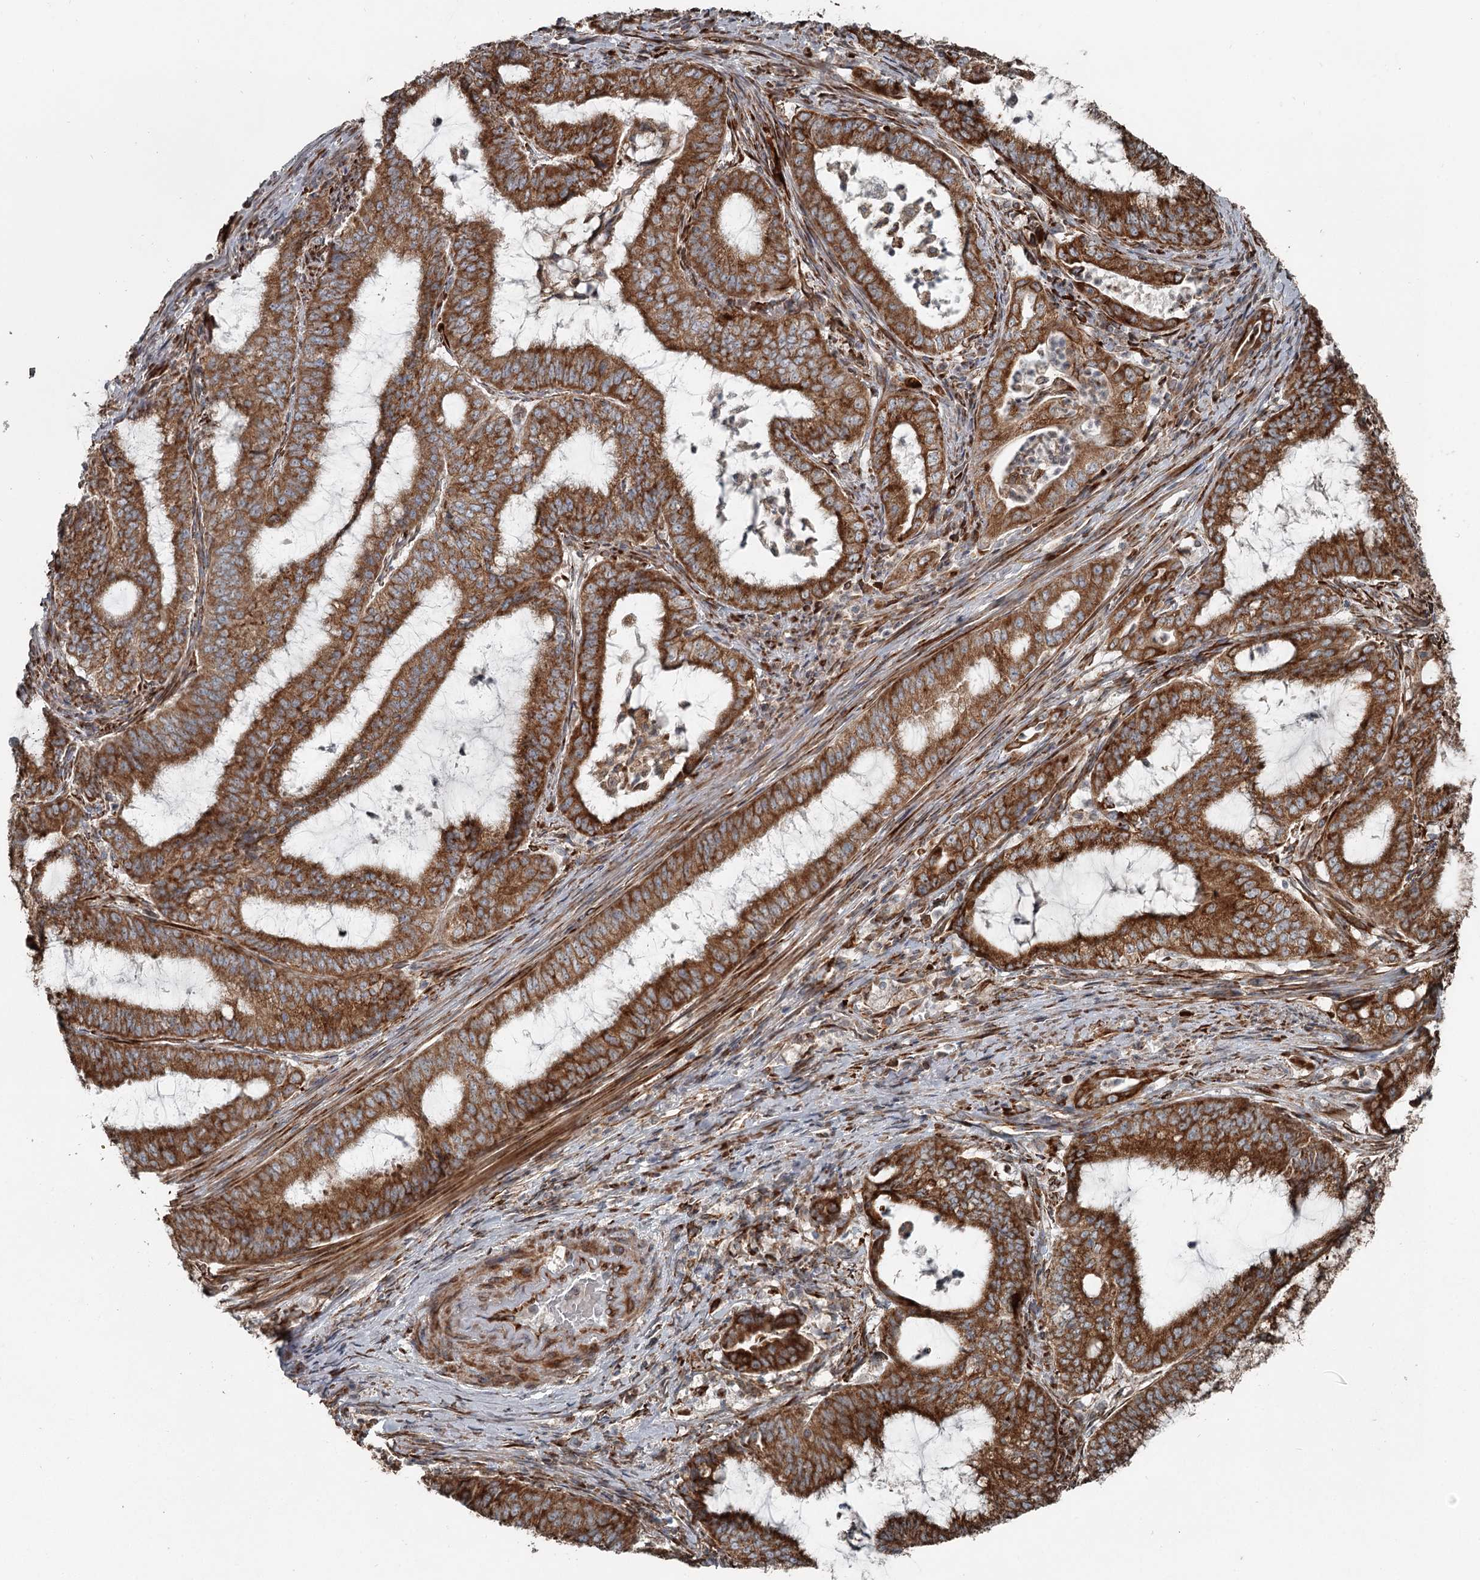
{"staining": {"intensity": "strong", "quantity": ">75%", "location": "cytoplasmic/membranous"}, "tissue": "endometrial cancer", "cell_type": "Tumor cells", "image_type": "cancer", "snomed": [{"axis": "morphology", "description": "Adenocarcinoma, NOS"}, {"axis": "topography", "description": "Endometrium"}], "caption": "Adenocarcinoma (endometrial) stained with a brown dye reveals strong cytoplasmic/membranous positive expression in about >75% of tumor cells.", "gene": "RASSF8", "patient": {"sex": "female", "age": 51}}